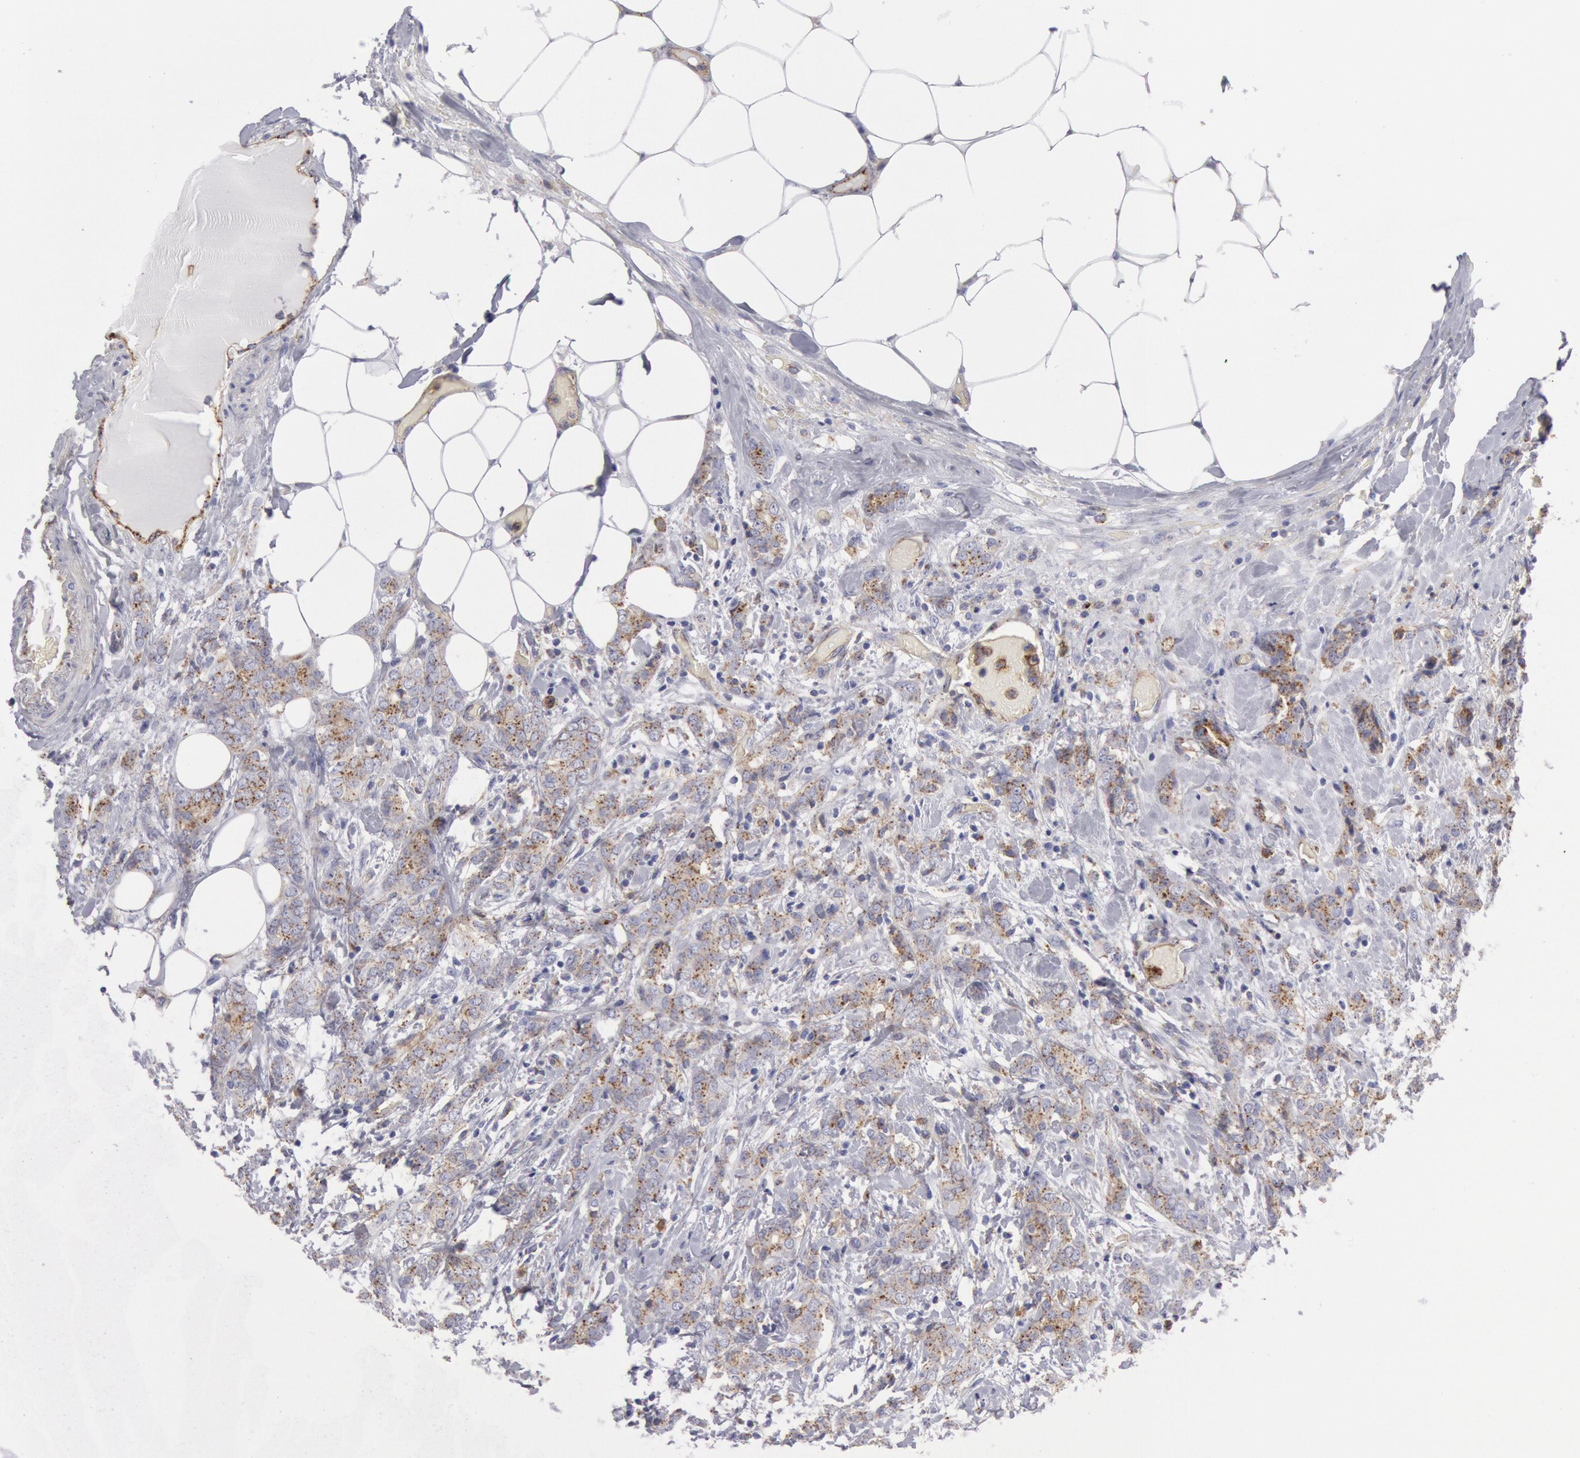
{"staining": {"intensity": "weak", "quantity": "25%-75%", "location": "cytoplasmic/membranous"}, "tissue": "breast cancer", "cell_type": "Tumor cells", "image_type": "cancer", "snomed": [{"axis": "morphology", "description": "Duct carcinoma"}, {"axis": "topography", "description": "Breast"}], "caption": "This photomicrograph reveals breast infiltrating ductal carcinoma stained with IHC to label a protein in brown. The cytoplasmic/membranous of tumor cells show weak positivity for the protein. Nuclei are counter-stained blue.", "gene": "FLOT1", "patient": {"sex": "female", "age": 53}}